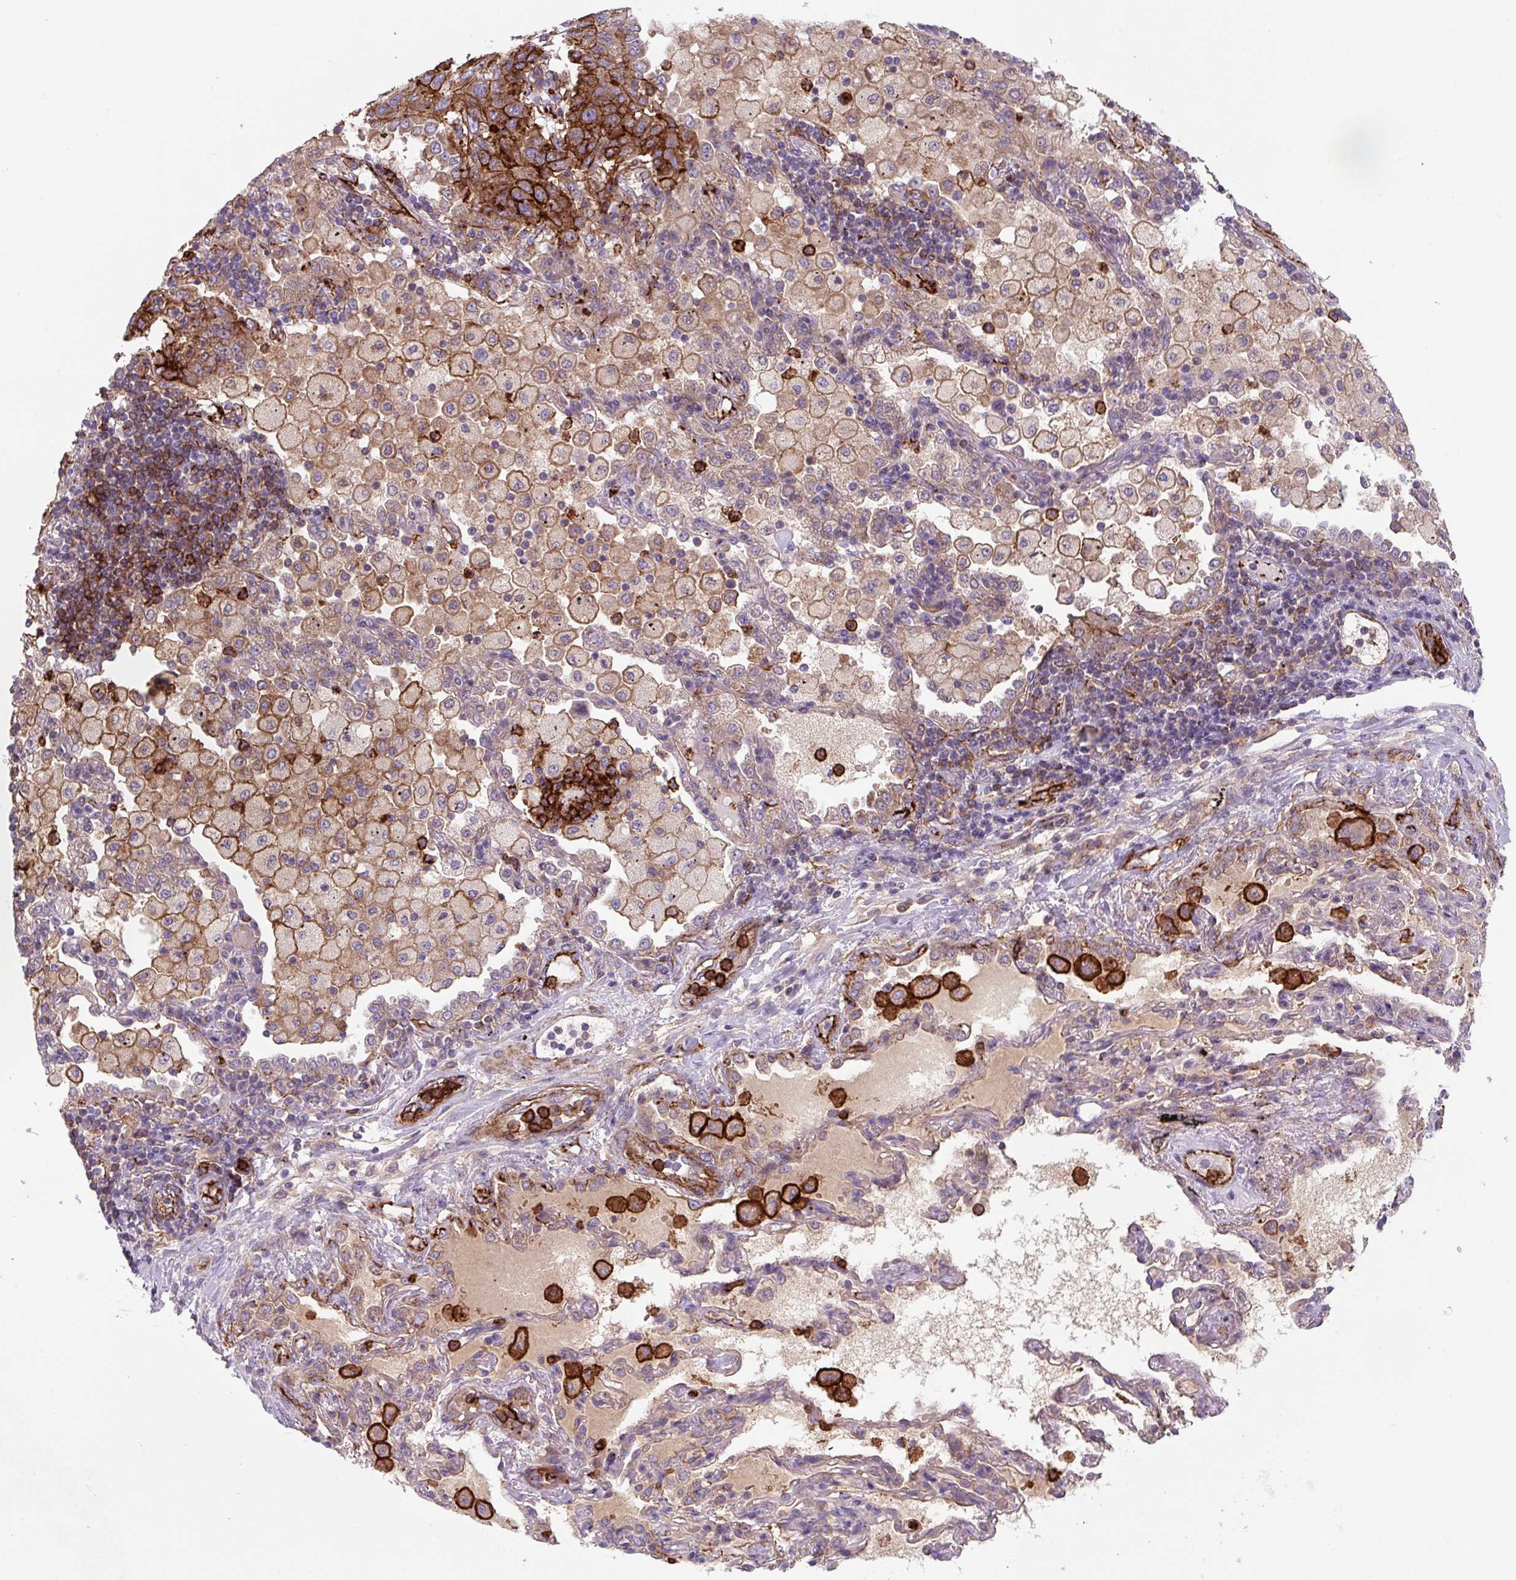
{"staining": {"intensity": "strong", "quantity": ">75%", "location": "cytoplasmic/membranous"}, "tissue": "lung cancer", "cell_type": "Tumor cells", "image_type": "cancer", "snomed": [{"axis": "morphology", "description": "Squamous cell carcinoma, NOS"}, {"axis": "topography", "description": "Lung"}], "caption": "Protein staining of lung squamous cell carcinoma tissue shows strong cytoplasmic/membranous staining in about >75% of tumor cells. The protein is shown in brown color, while the nuclei are stained blue.", "gene": "DHFR2", "patient": {"sex": "female", "age": 70}}